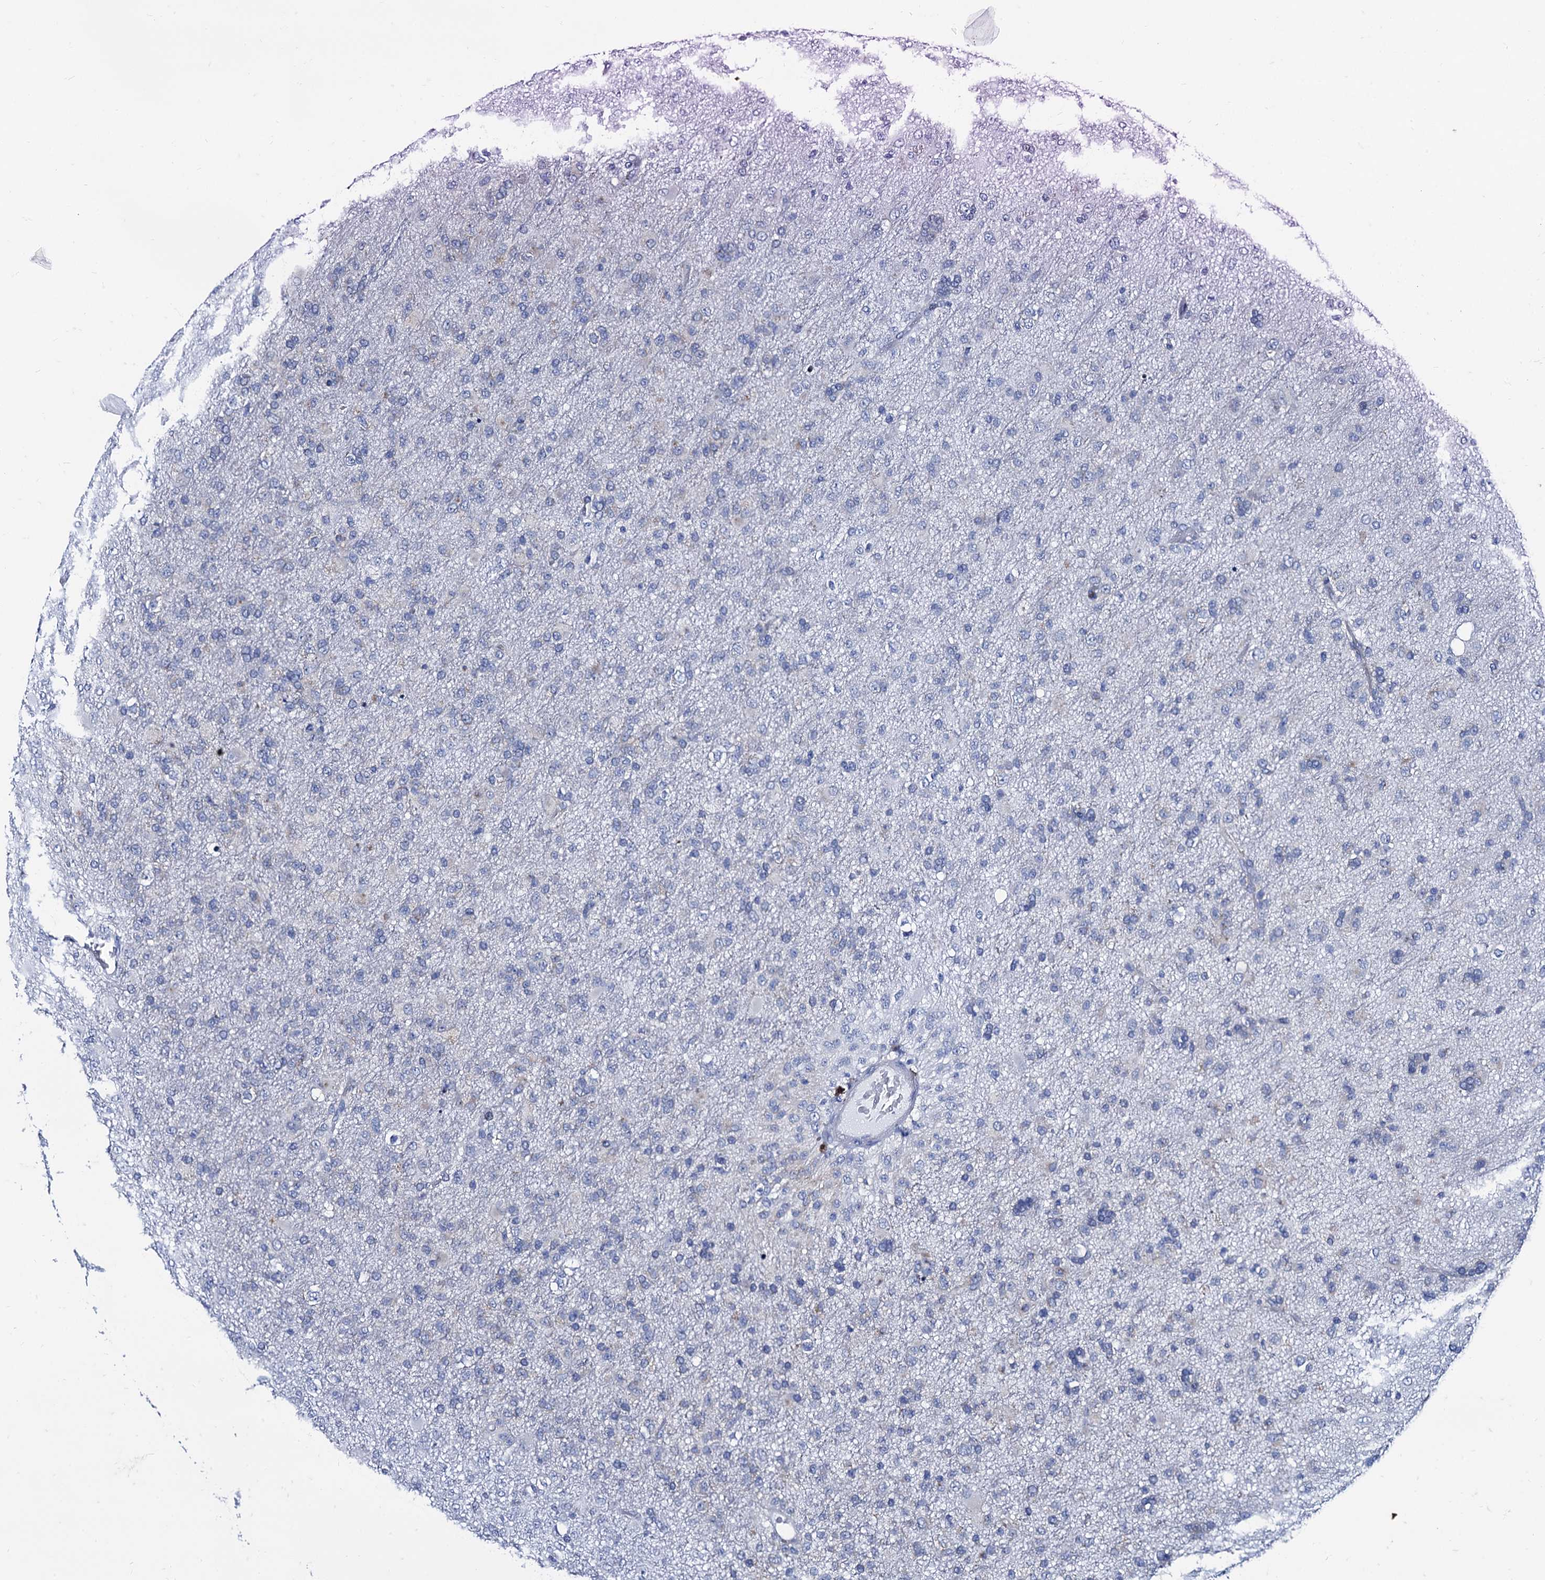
{"staining": {"intensity": "negative", "quantity": "none", "location": "none"}, "tissue": "glioma", "cell_type": "Tumor cells", "image_type": "cancer", "snomed": [{"axis": "morphology", "description": "Glioma, malignant, Low grade"}, {"axis": "topography", "description": "Brain"}], "caption": "The image displays no staining of tumor cells in glioma.", "gene": "FOXR2", "patient": {"sex": "male", "age": 65}}